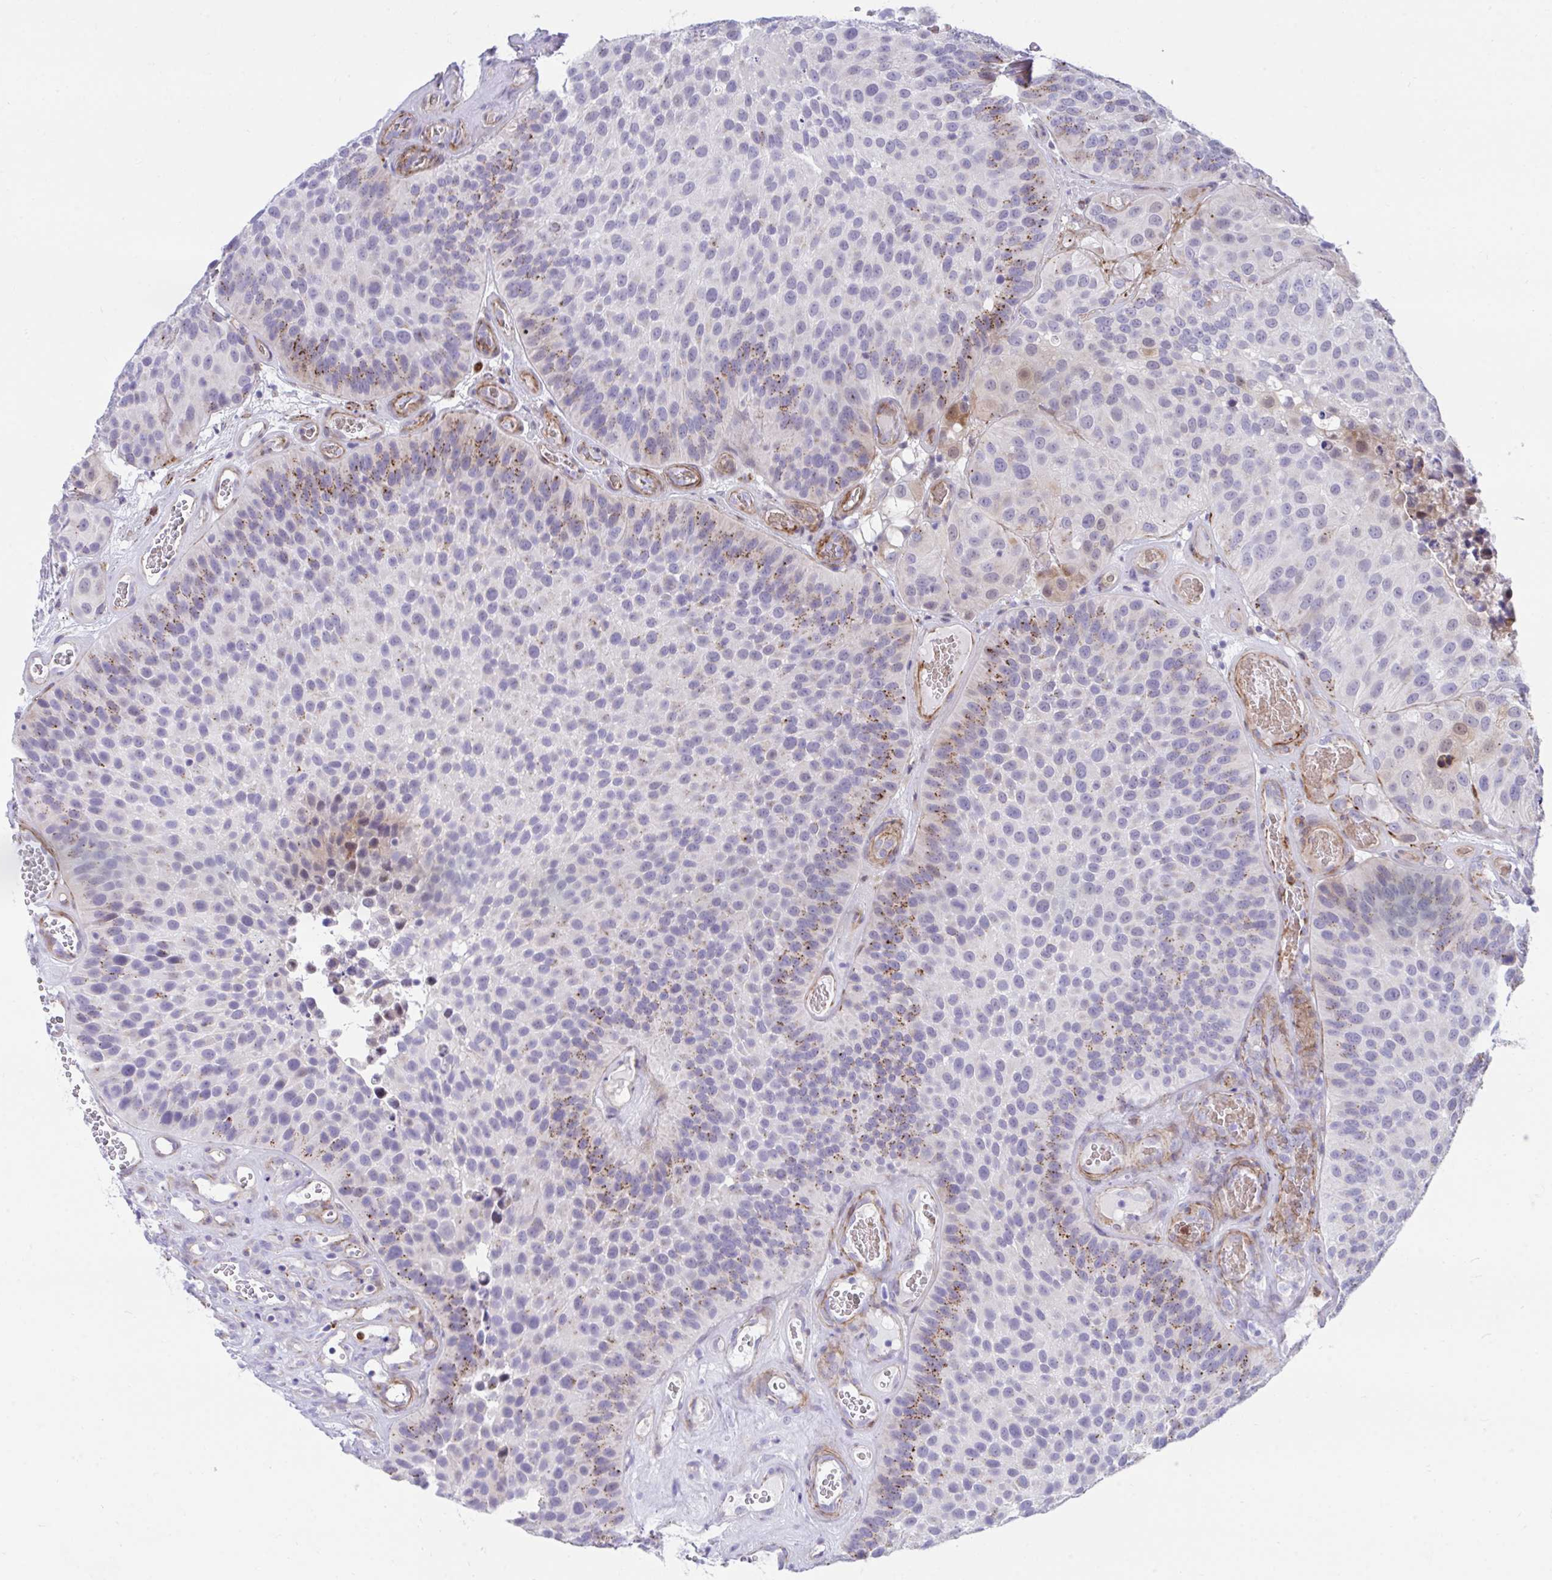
{"staining": {"intensity": "moderate", "quantity": "25%-75%", "location": "cytoplasmic/membranous"}, "tissue": "urothelial cancer", "cell_type": "Tumor cells", "image_type": "cancer", "snomed": [{"axis": "morphology", "description": "Urothelial carcinoma, Low grade"}, {"axis": "topography", "description": "Urinary bladder"}], "caption": "Urothelial carcinoma (low-grade) stained with DAB IHC demonstrates medium levels of moderate cytoplasmic/membranous expression in approximately 25%-75% of tumor cells.", "gene": "CSTB", "patient": {"sex": "male", "age": 76}}